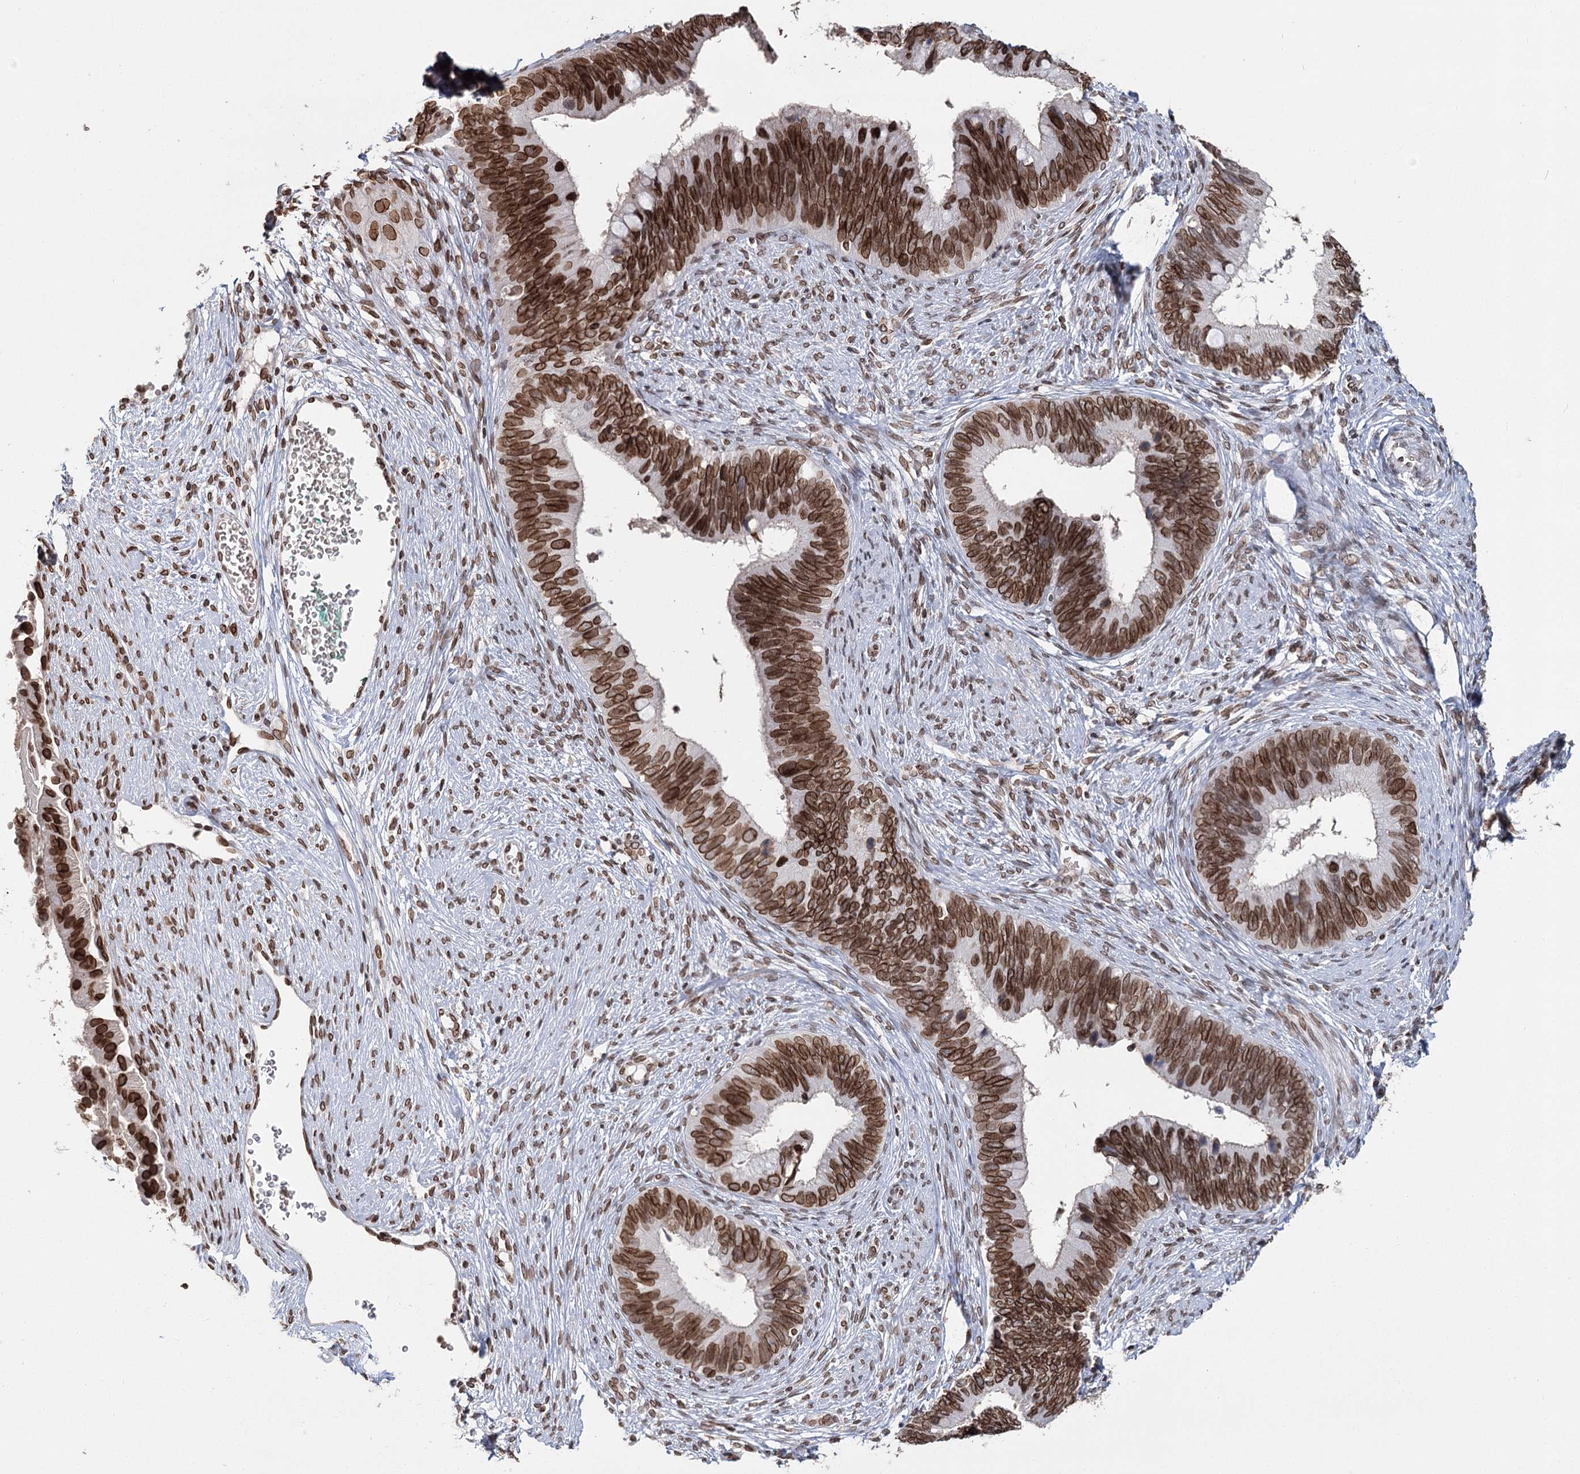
{"staining": {"intensity": "strong", "quantity": ">75%", "location": "cytoplasmic/membranous,nuclear"}, "tissue": "cervical cancer", "cell_type": "Tumor cells", "image_type": "cancer", "snomed": [{"axis": "morphology", "description": "Adenocarcinoma, NOS"}, {"axis": "topography", "description": "Cervix"}], "caption": "Cervical adenocarcinoma tissue exhibits strong cytoplasmic/membranous and nuclear staining in approximately >75% of tumor cells (Stains: DAB in brown, nuclei in blue, Microscopy: brightfield microscopy at high magnification).", "gene": "KIAA0930", "patient": {"sex": "female", "age": 42}}